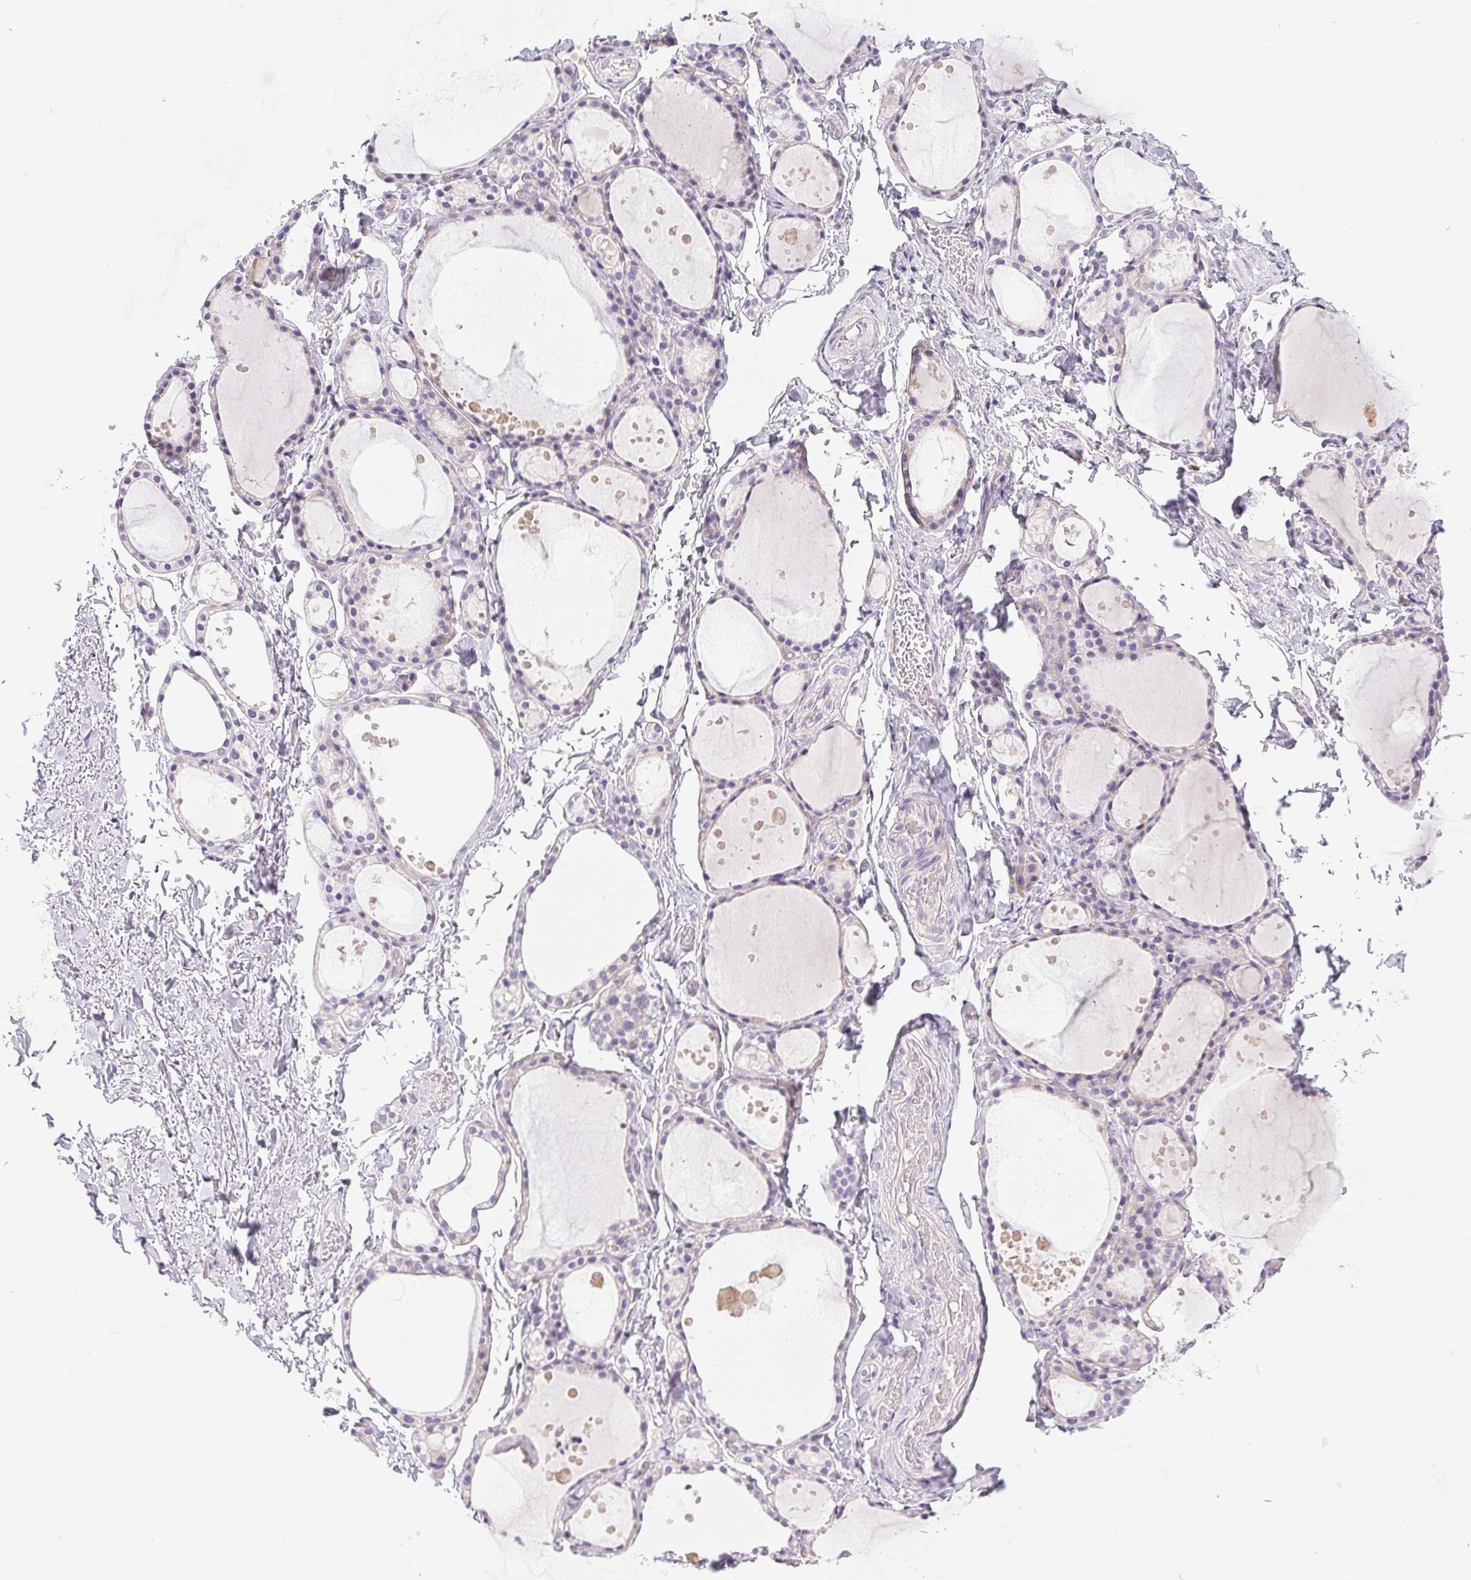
{"staining": {"intensity": "negative", "quantity": "none", "location": "none"}, "tissue": "thyroid gland", "cell_type": "Glandular cells", "image_type": "normal", "snomed": [{"axis": "morphology", "description": "Normal tissue, NOS"}, {"axis": "topography", "description": "Thyroid gland"}], "caption": "The micrograph shows no significant expression in glandular cells of thyroid gland.", "gene": "SLC17A7", "patient": {"sex": "male", "age": 68}}